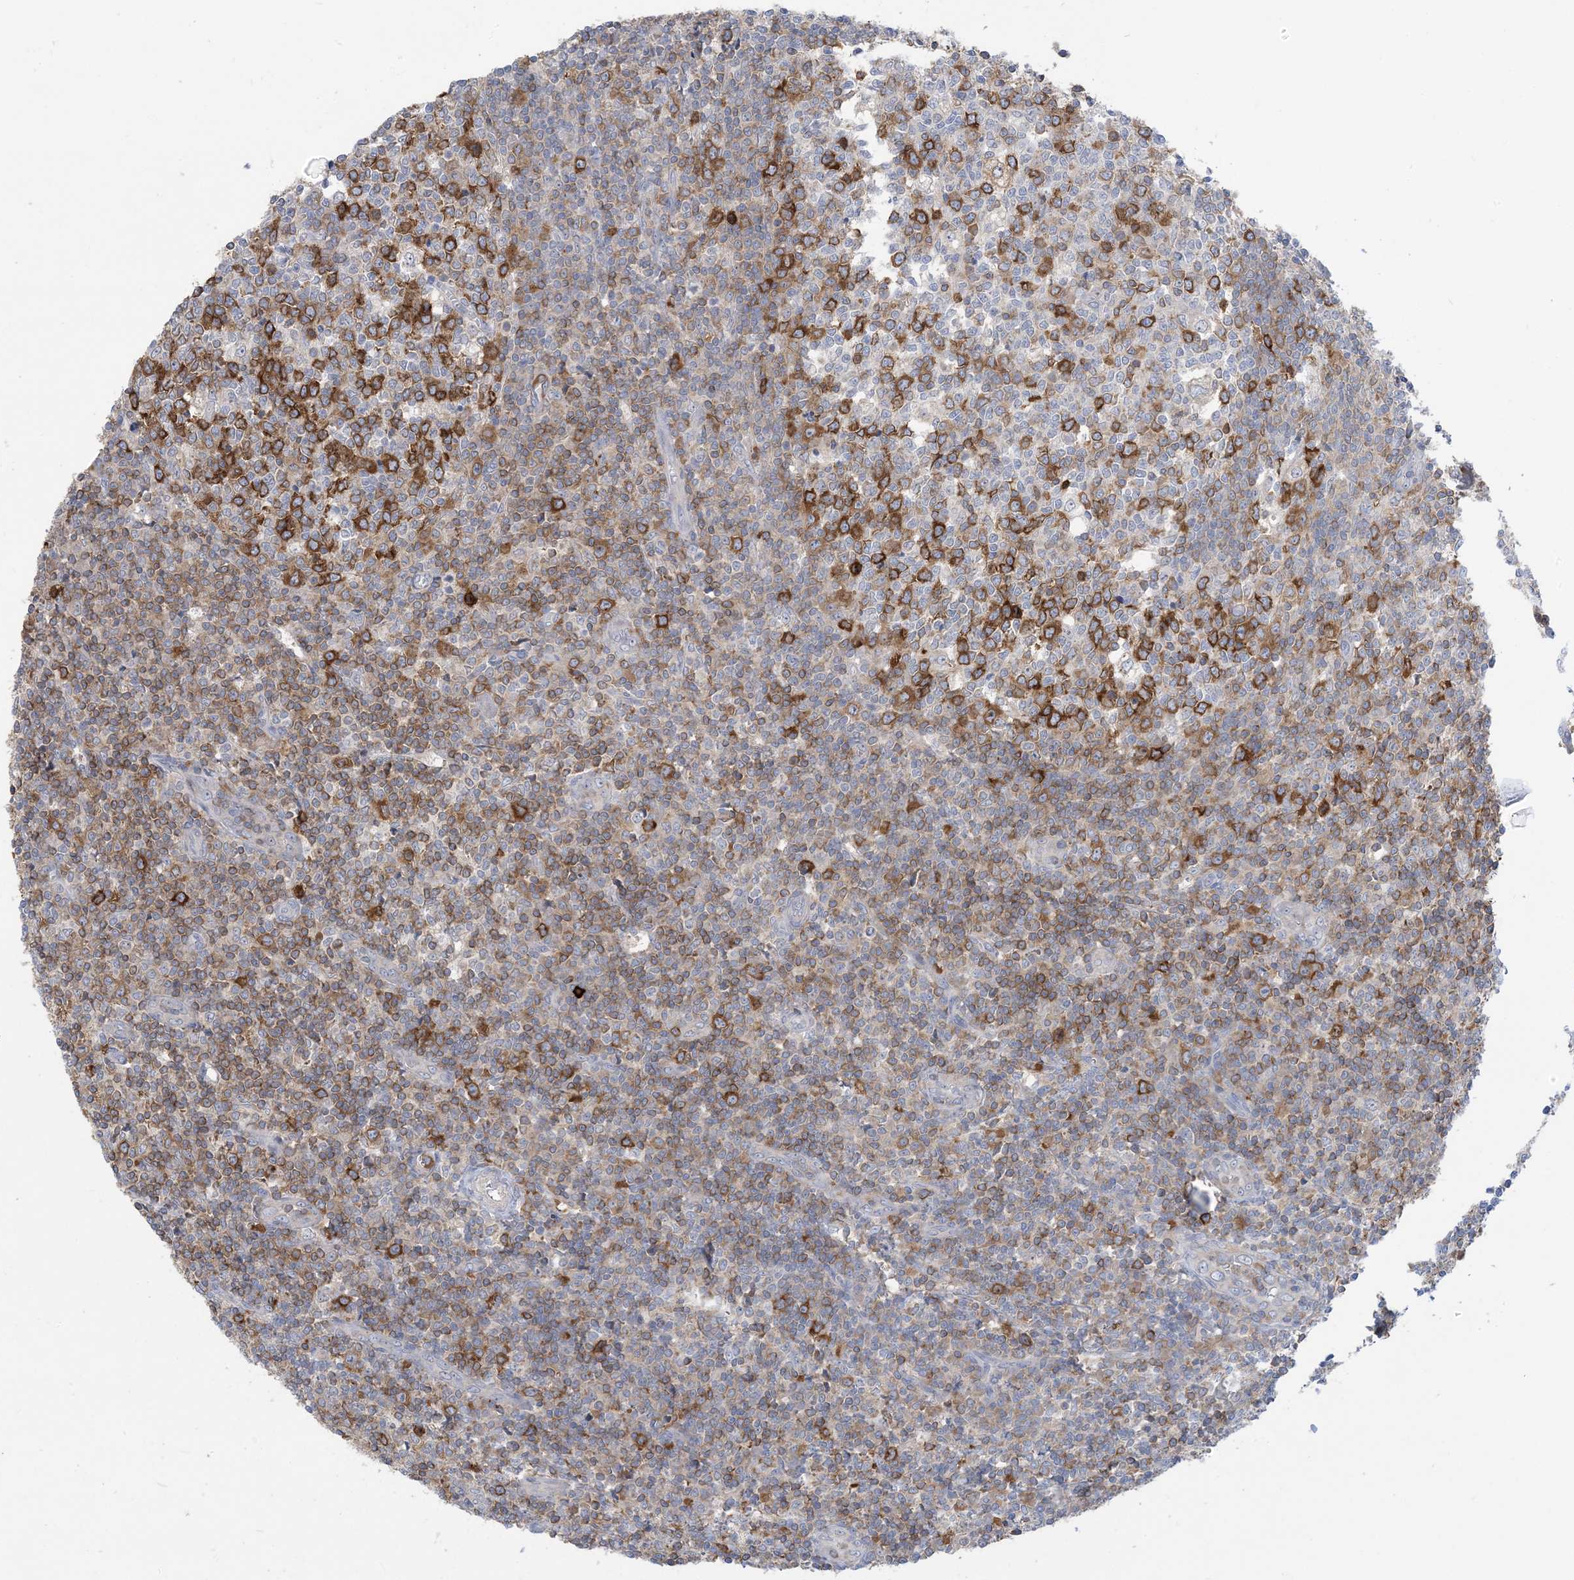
{"staining": {"intensity": "strong", "quantity": "25%-75%", "location": "cytoplasmic/membranous"}, "tissue": "tonsil", "cell_type": "Germinal center cells", "image_type": "normal", "snomed": [{"axis": "morphology", "description": "Normal tissue, NOS"}, {"axis": "topography", "description": "Tonsil"}], "caption": "This histopathology image shows immunohistochemistry staining of benign human tonsil, with high strong cytoplasmic/membranous expression in about 25%-75% of germinal center cells.", "gene": "AOC1", "patient": {"sex": "female", "age": 19}}